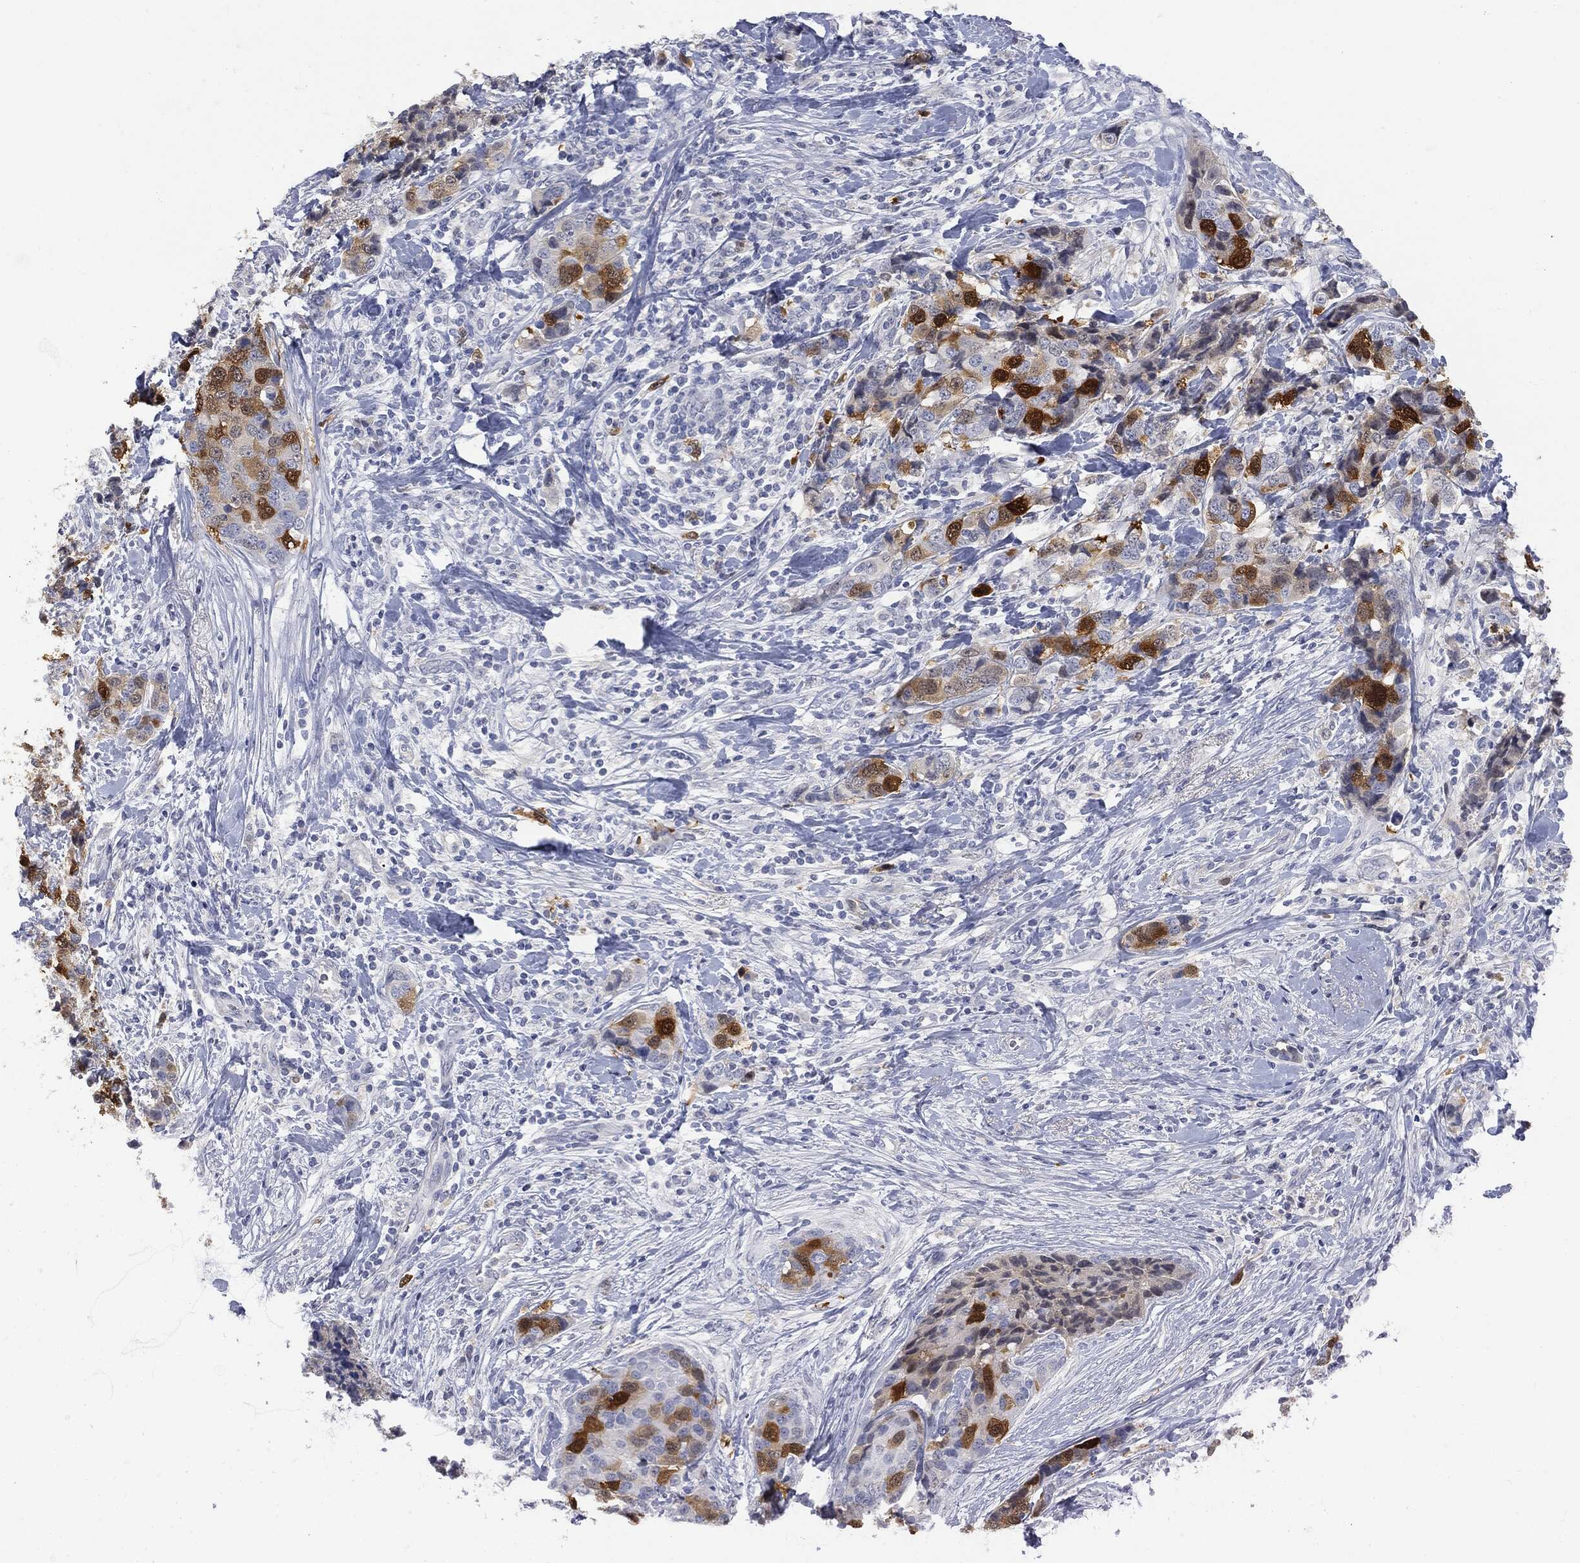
{"staining": {"intensity": "strong", "quantity": "25%-75%", "location": "cytoplasmic/membranous"}, "tissue": "breast cancer", "cell_type": "Tumor cells", "image_type": "cancer", "snomed": [{"axis": "morphology", "description": "Lobular carcinoma"}, {"axis": "topography", "description": "Breast"}], "caption": "Breast cancer stained with IHC reveals strong cytoplasmic/membranous staining in approximately 25%-75% of tumor cells.", "gene": "UBE2C", "patient": {"sex": "female", "age": 59}}